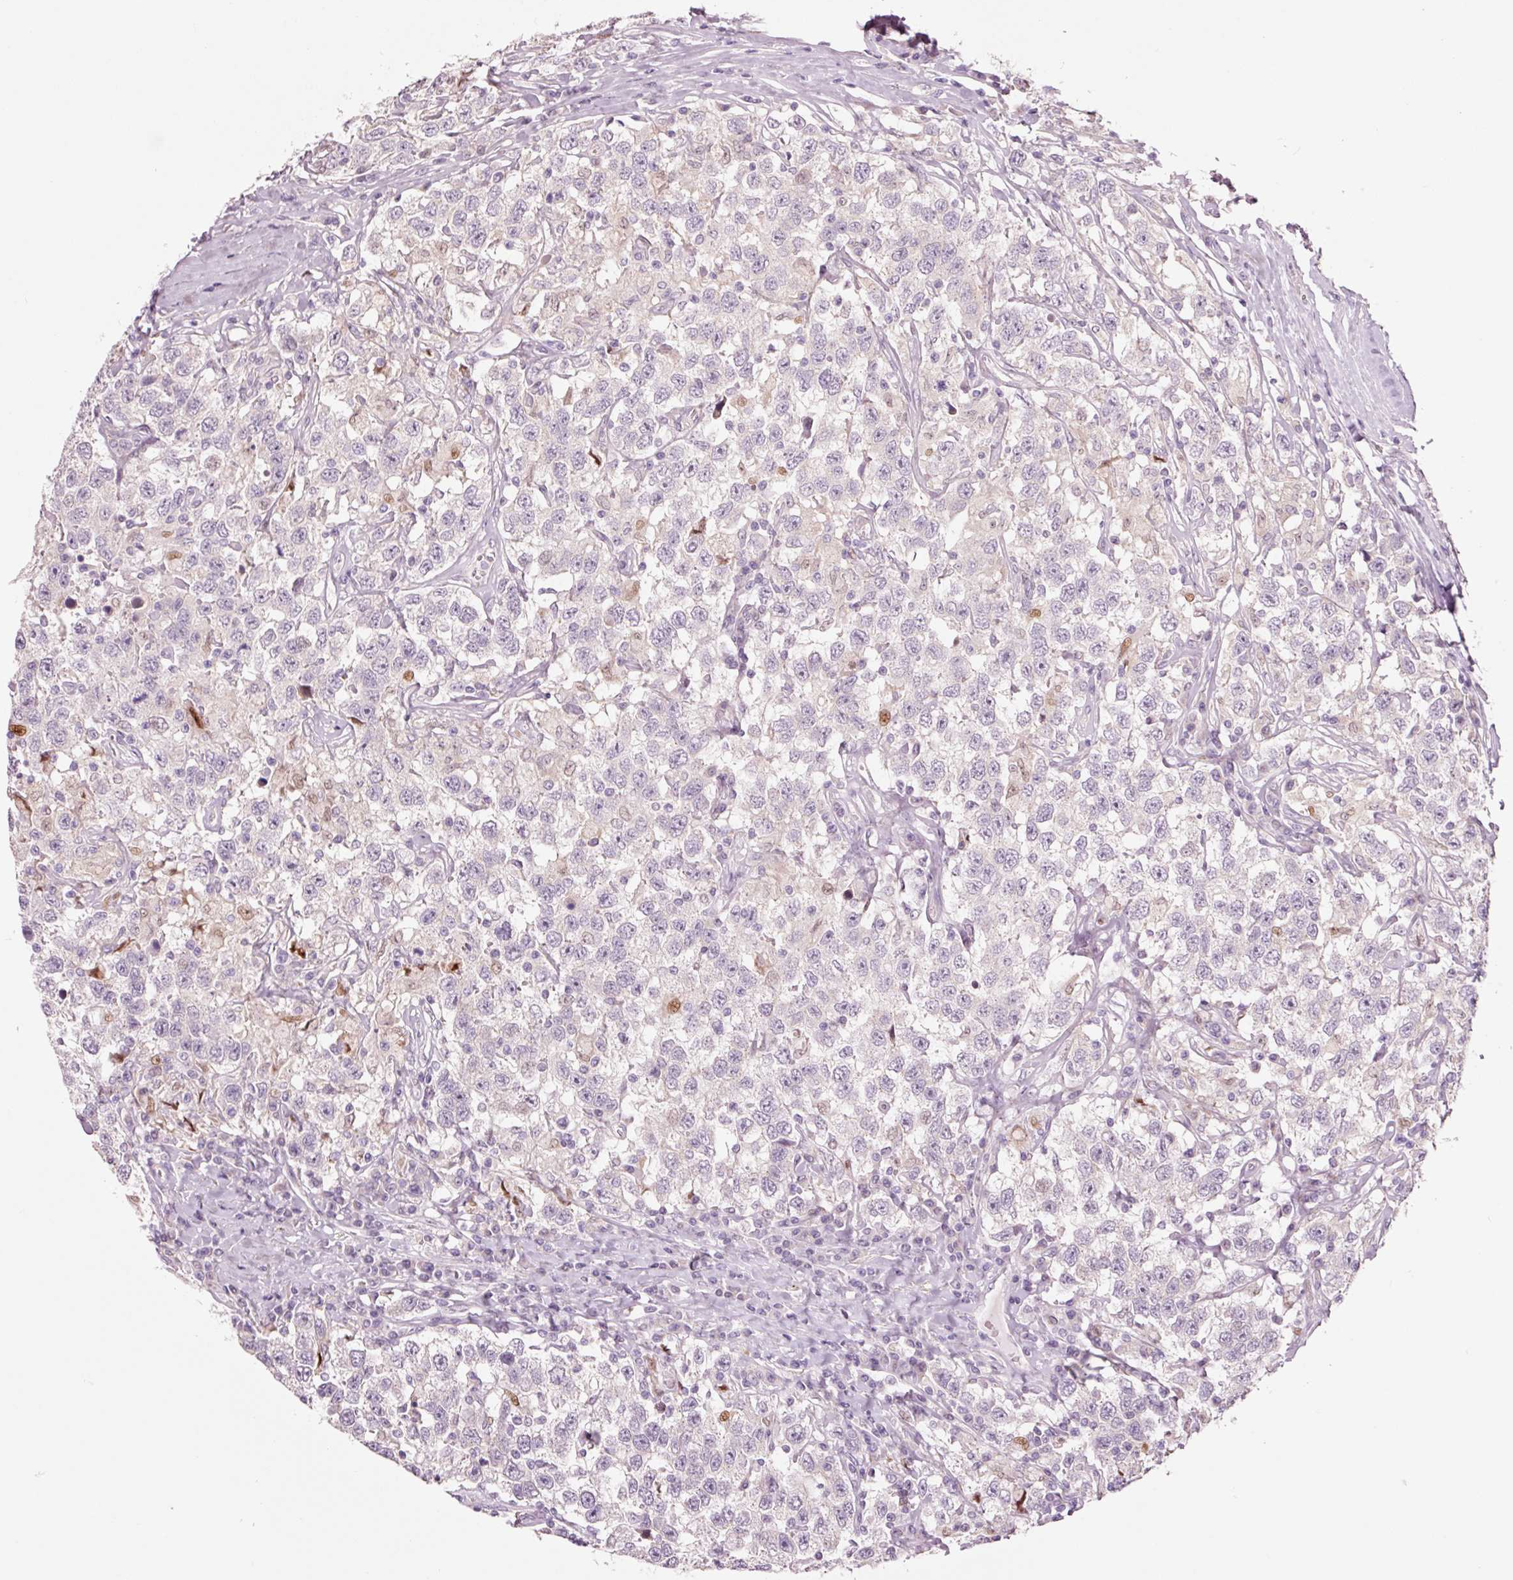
{"staining": {"intensity": "negative", "quantity": "none", "location": "none"}, "tissue": "testis cancer", "cell_type": "Tumor cells", "image_type": "cancer", "snomed": [{"axis": "morphology", "description": "Seminoma, NOS"}, {"axis": "topography", "description": "Testis"}], "caption": "A high-resolution image shows immunohistochemistry staining of seminoma (testis), which exhibits no significant expression in tumor cells. (Stains: DAB IHC with hematoxylin counter stain, Microscopy: brightfield microscopy at high magnification).", "gene": "DAPP1", "patient": {"sex": "male", "age": 41}}